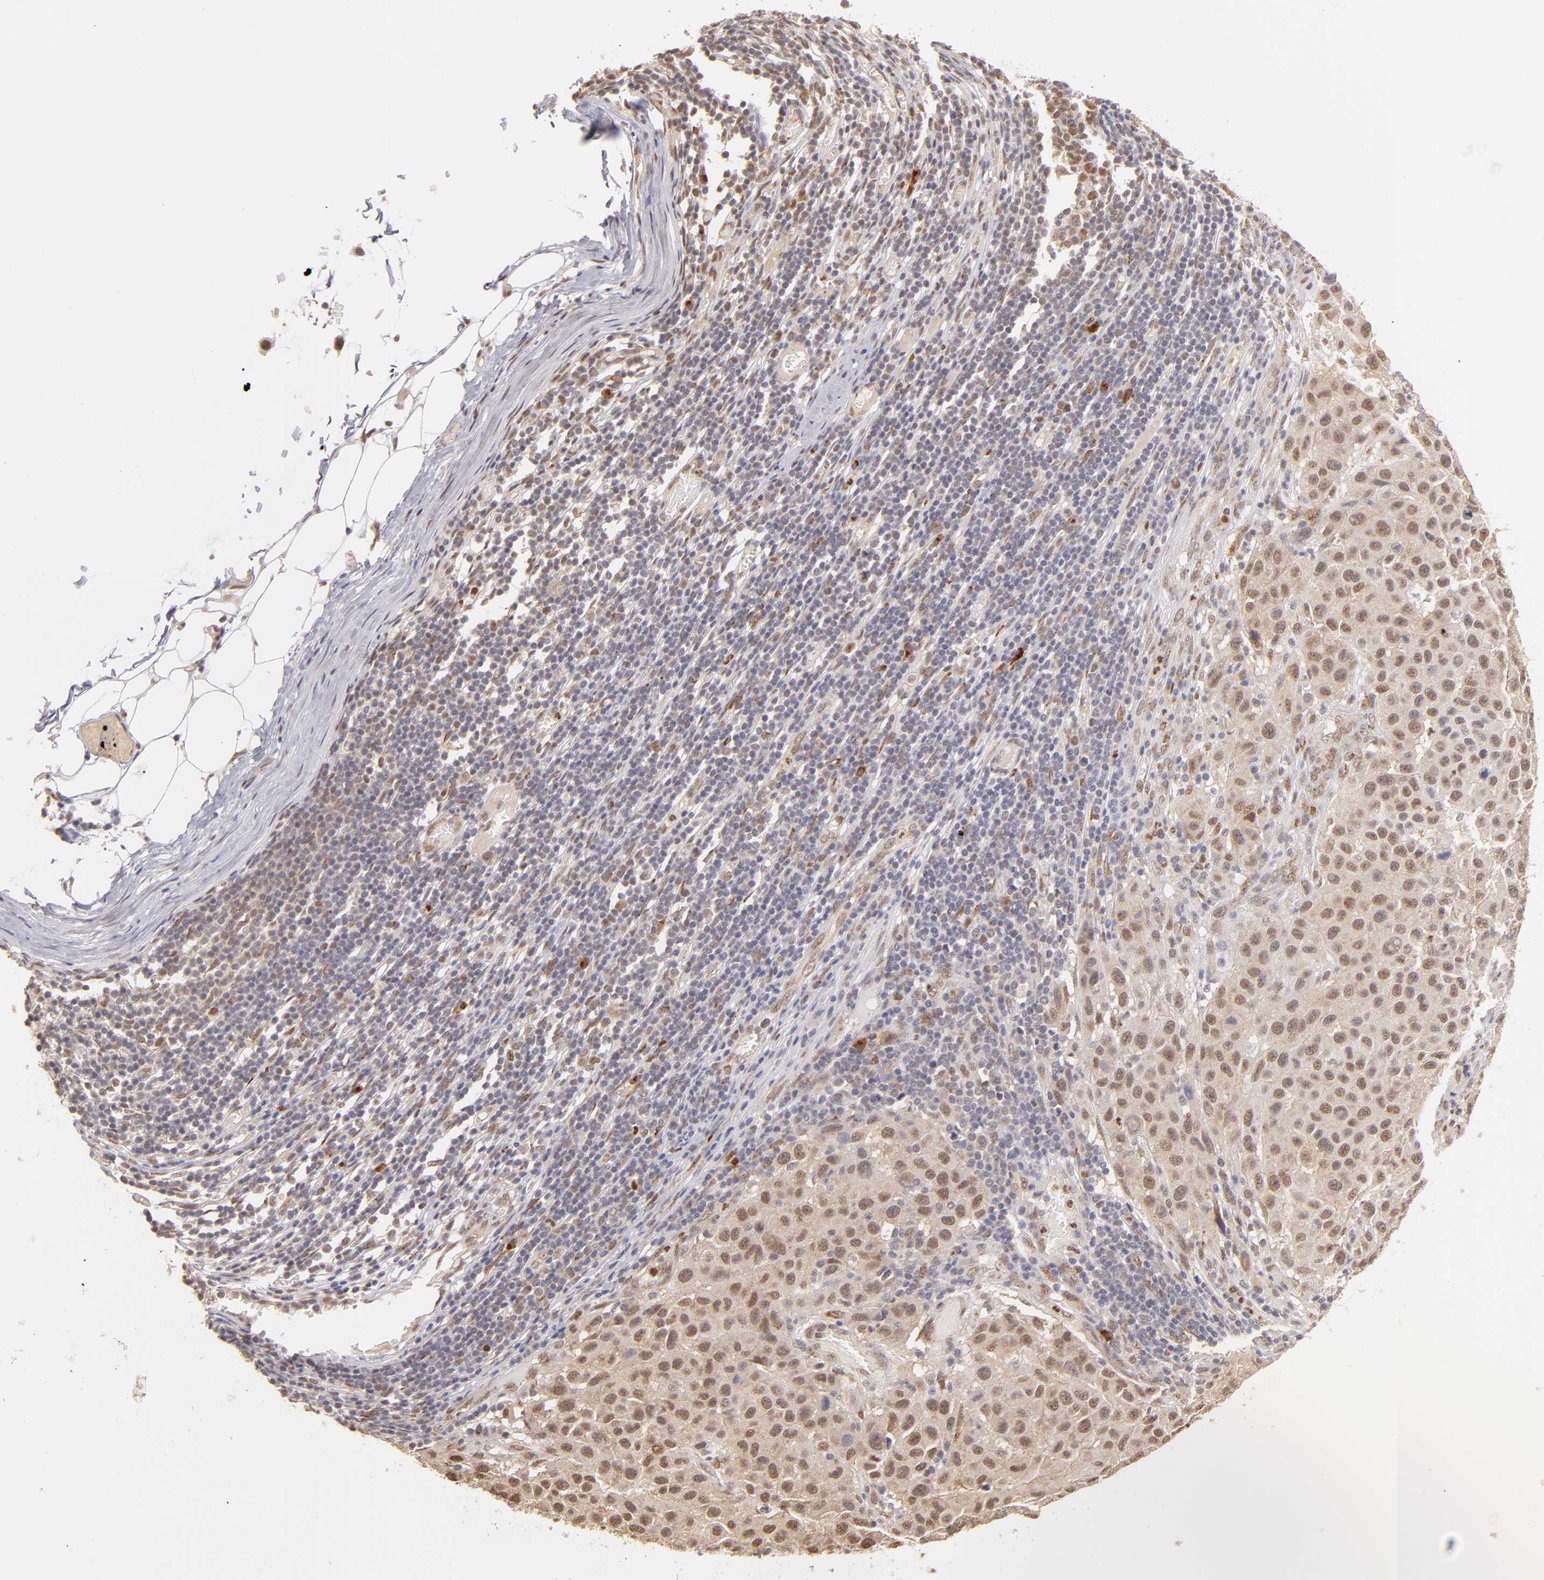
{"staining": {"intensity": "moderate", "quantity": ">75%", "location": "nuclear"}, "tissue": "melanoma", "cell_type": "Tumor cells", "image_type": "cancer", "snomed": [{"axis": "morphology", "description": "Malignant melanoma, Metastatic site"}, {"axis": "topography", "description": "Lymph node"}], "caption": "A histopathology image of melanoma stained for a protein demonstrates moderate nuclear brown staining in tumor cells.", "gene": "NFE2", "patient": {"sex": "male", "age": 61}}